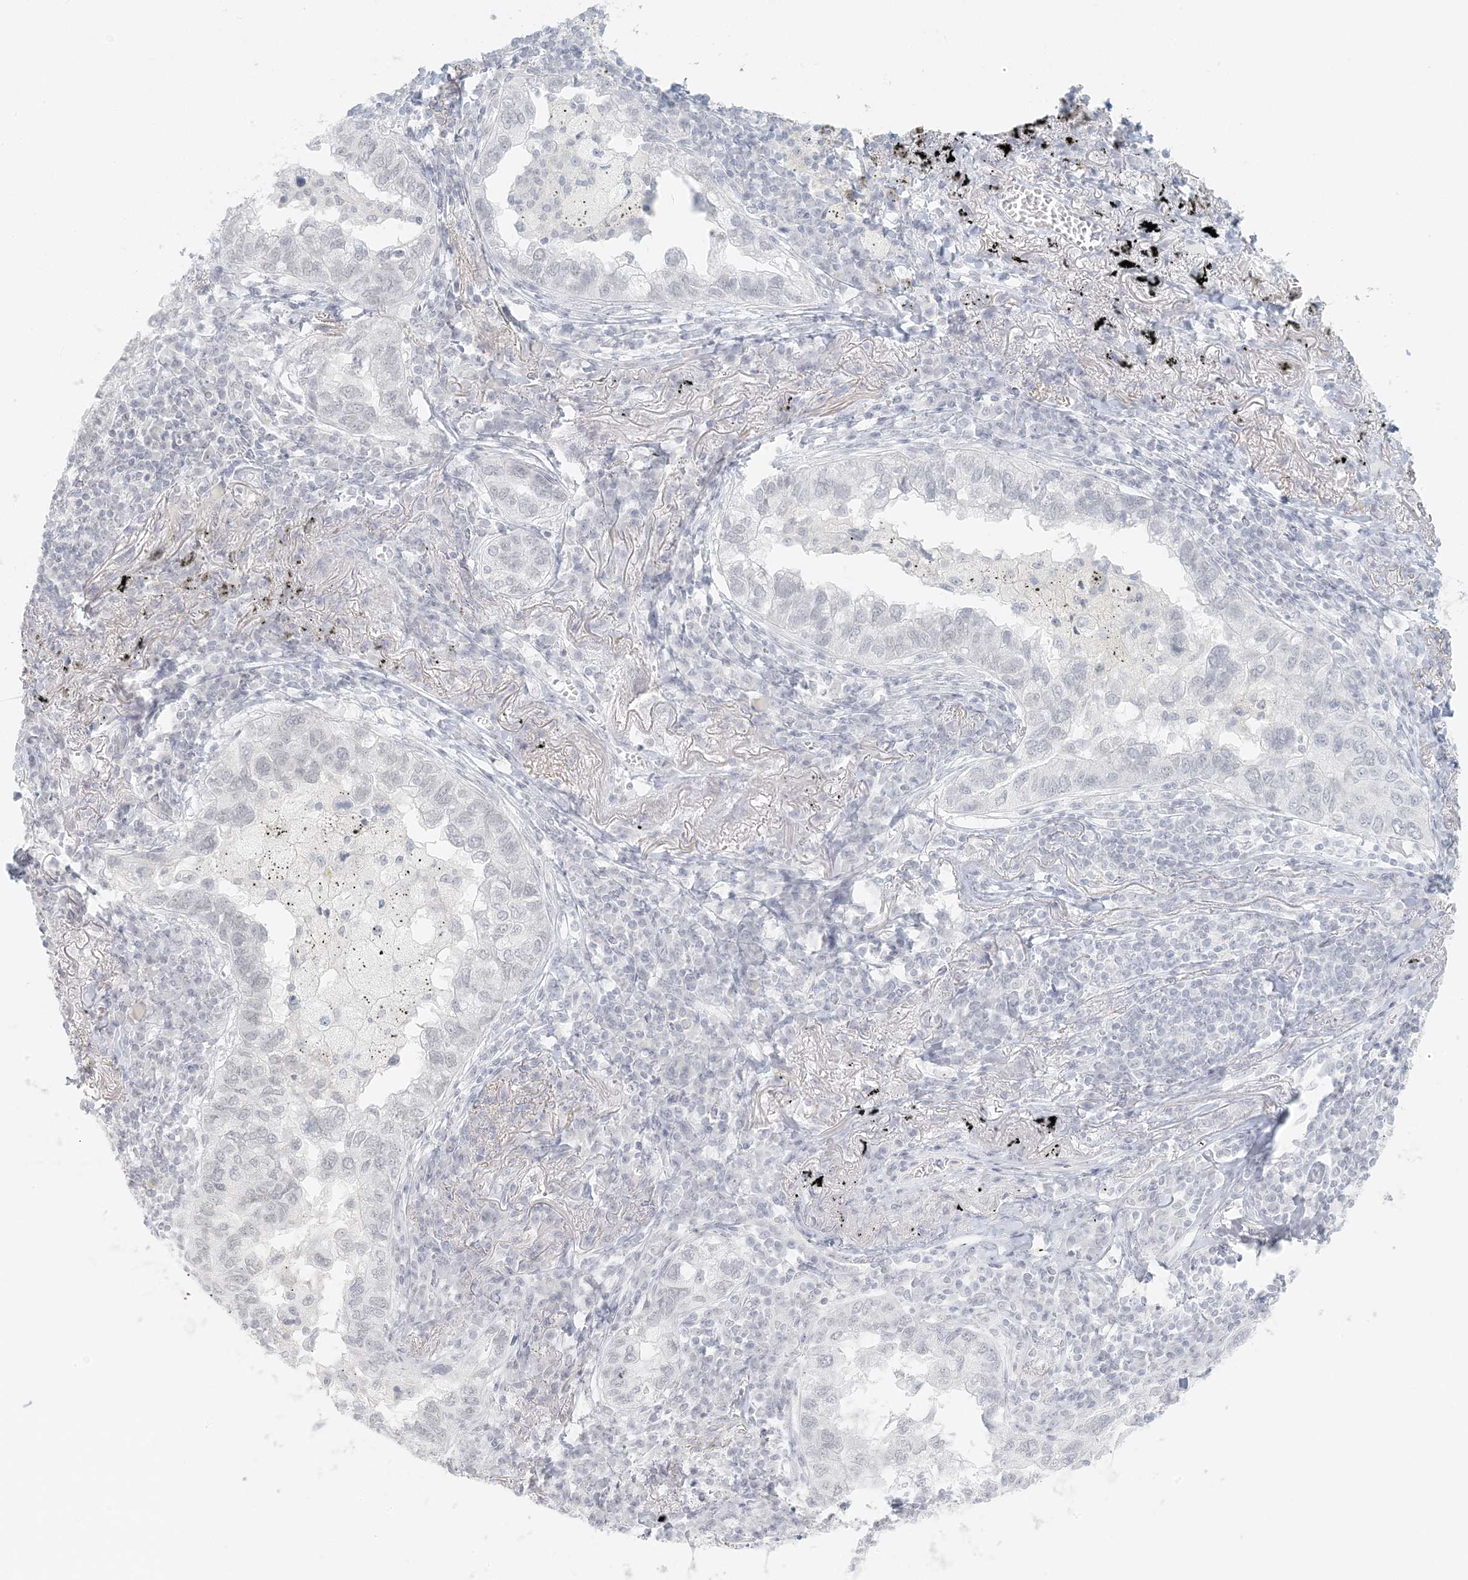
{"staining": {"intensity": "negative", "quantity": "none", "location": "none"}, "tissue": "lung cancer", "cell_type": "Tumor cells", "image_type": "cancer", "snomed": [{"axis": "morphology", "description": "Adenocarcinoma, NOS"}, {"axis": "topography", "description": "Lung"}], "caption": "Tumor cells show no significant protein expression in lung adenocarcinoma. (IHC, brightfield microscopy, high magnification).", "gene": "LIPT1", "patient": {"sex": "male", "age": 65}}